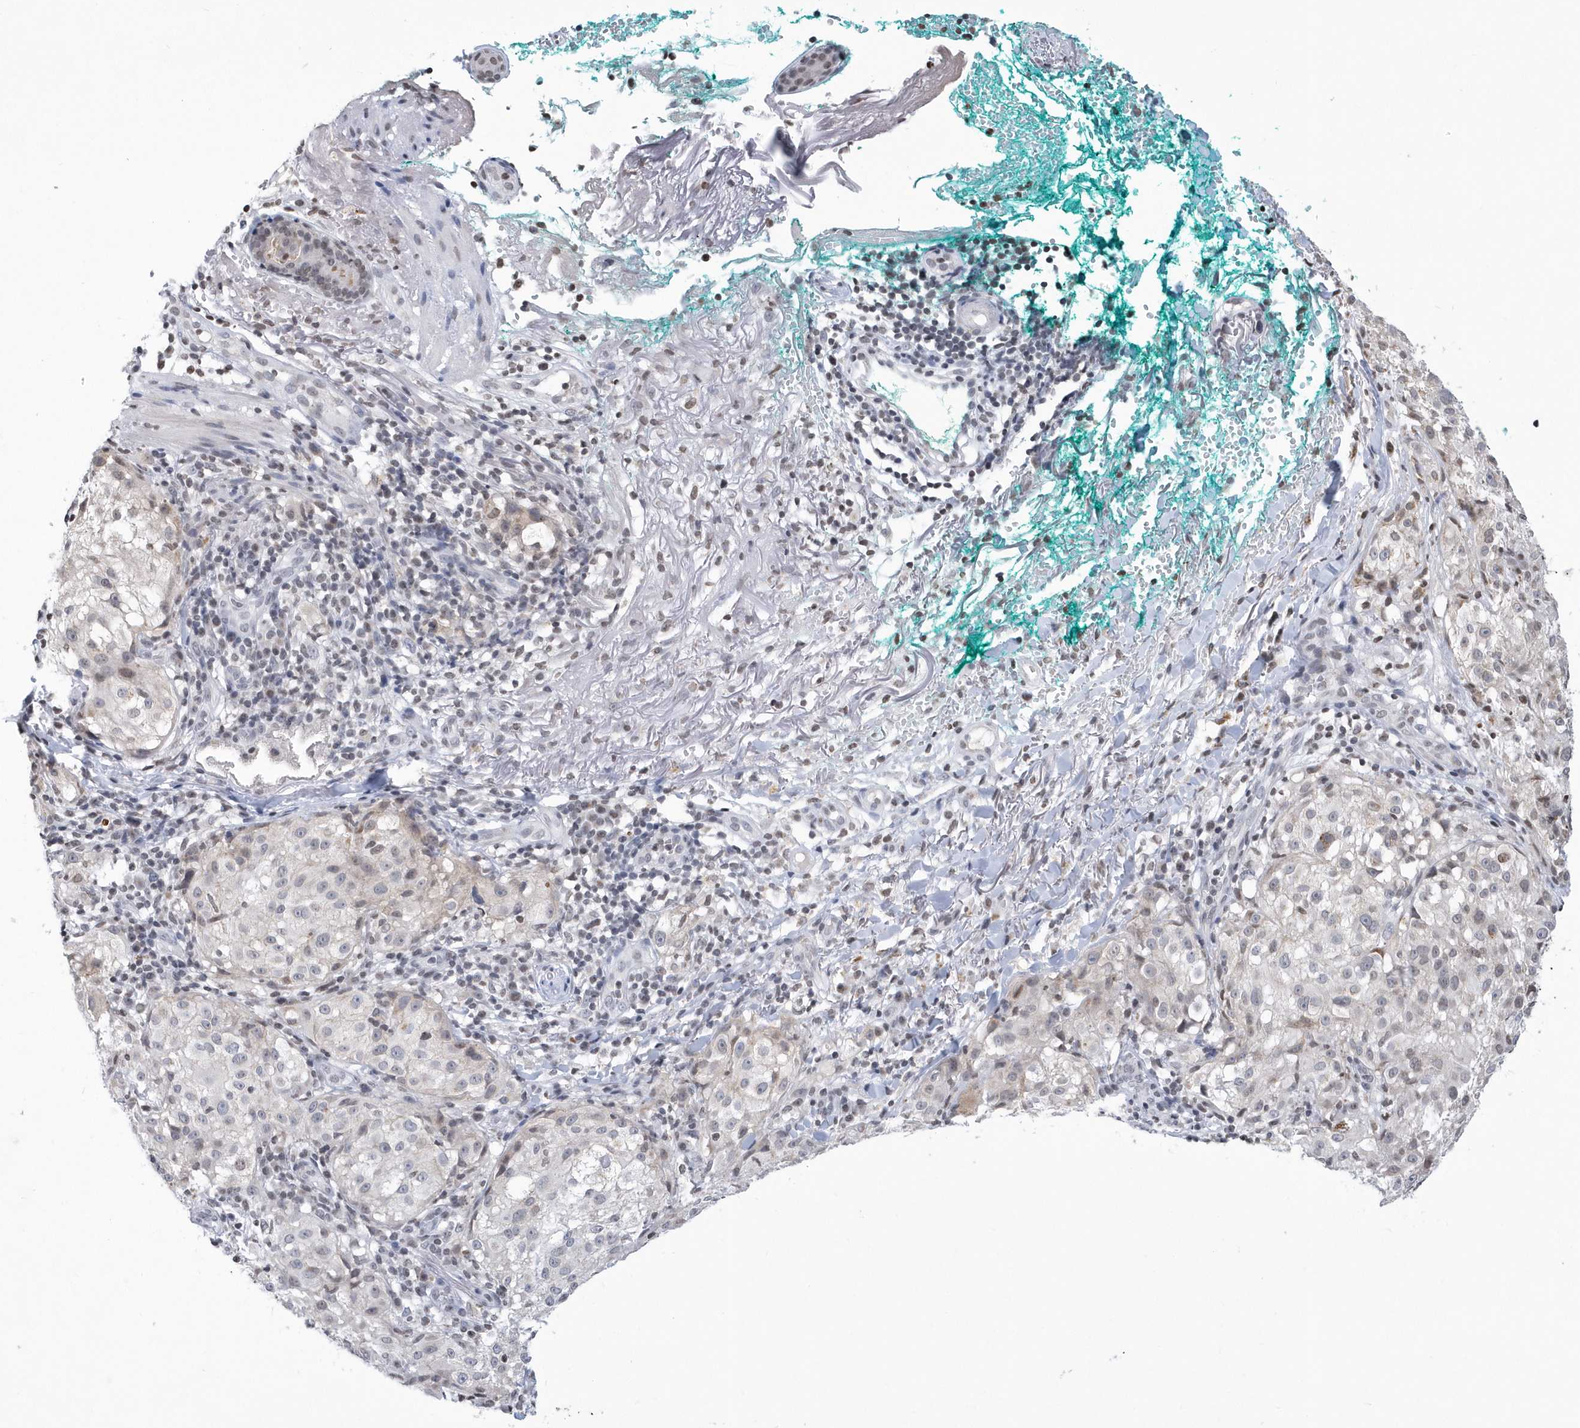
{"staining": {"intensity": "negative", "quantity": "none", "location": "none"}, "tissue": "melanoma", "cell_type": "Tumor cells", "image_type": "cancer", "snomed": [{"axis": "morphology", "description": "Necrosis, NOS"}, {"axis": "morphology", "description": "Malignant melanoma, NOS"}, {"axis": "topography", "description": "Skin"}], "caption": "Image shows no significant protein expression in tumor cells of malignant melanoma.", "gene": "VWA5B2", "patient": {"sex": "female", "age": 87}}